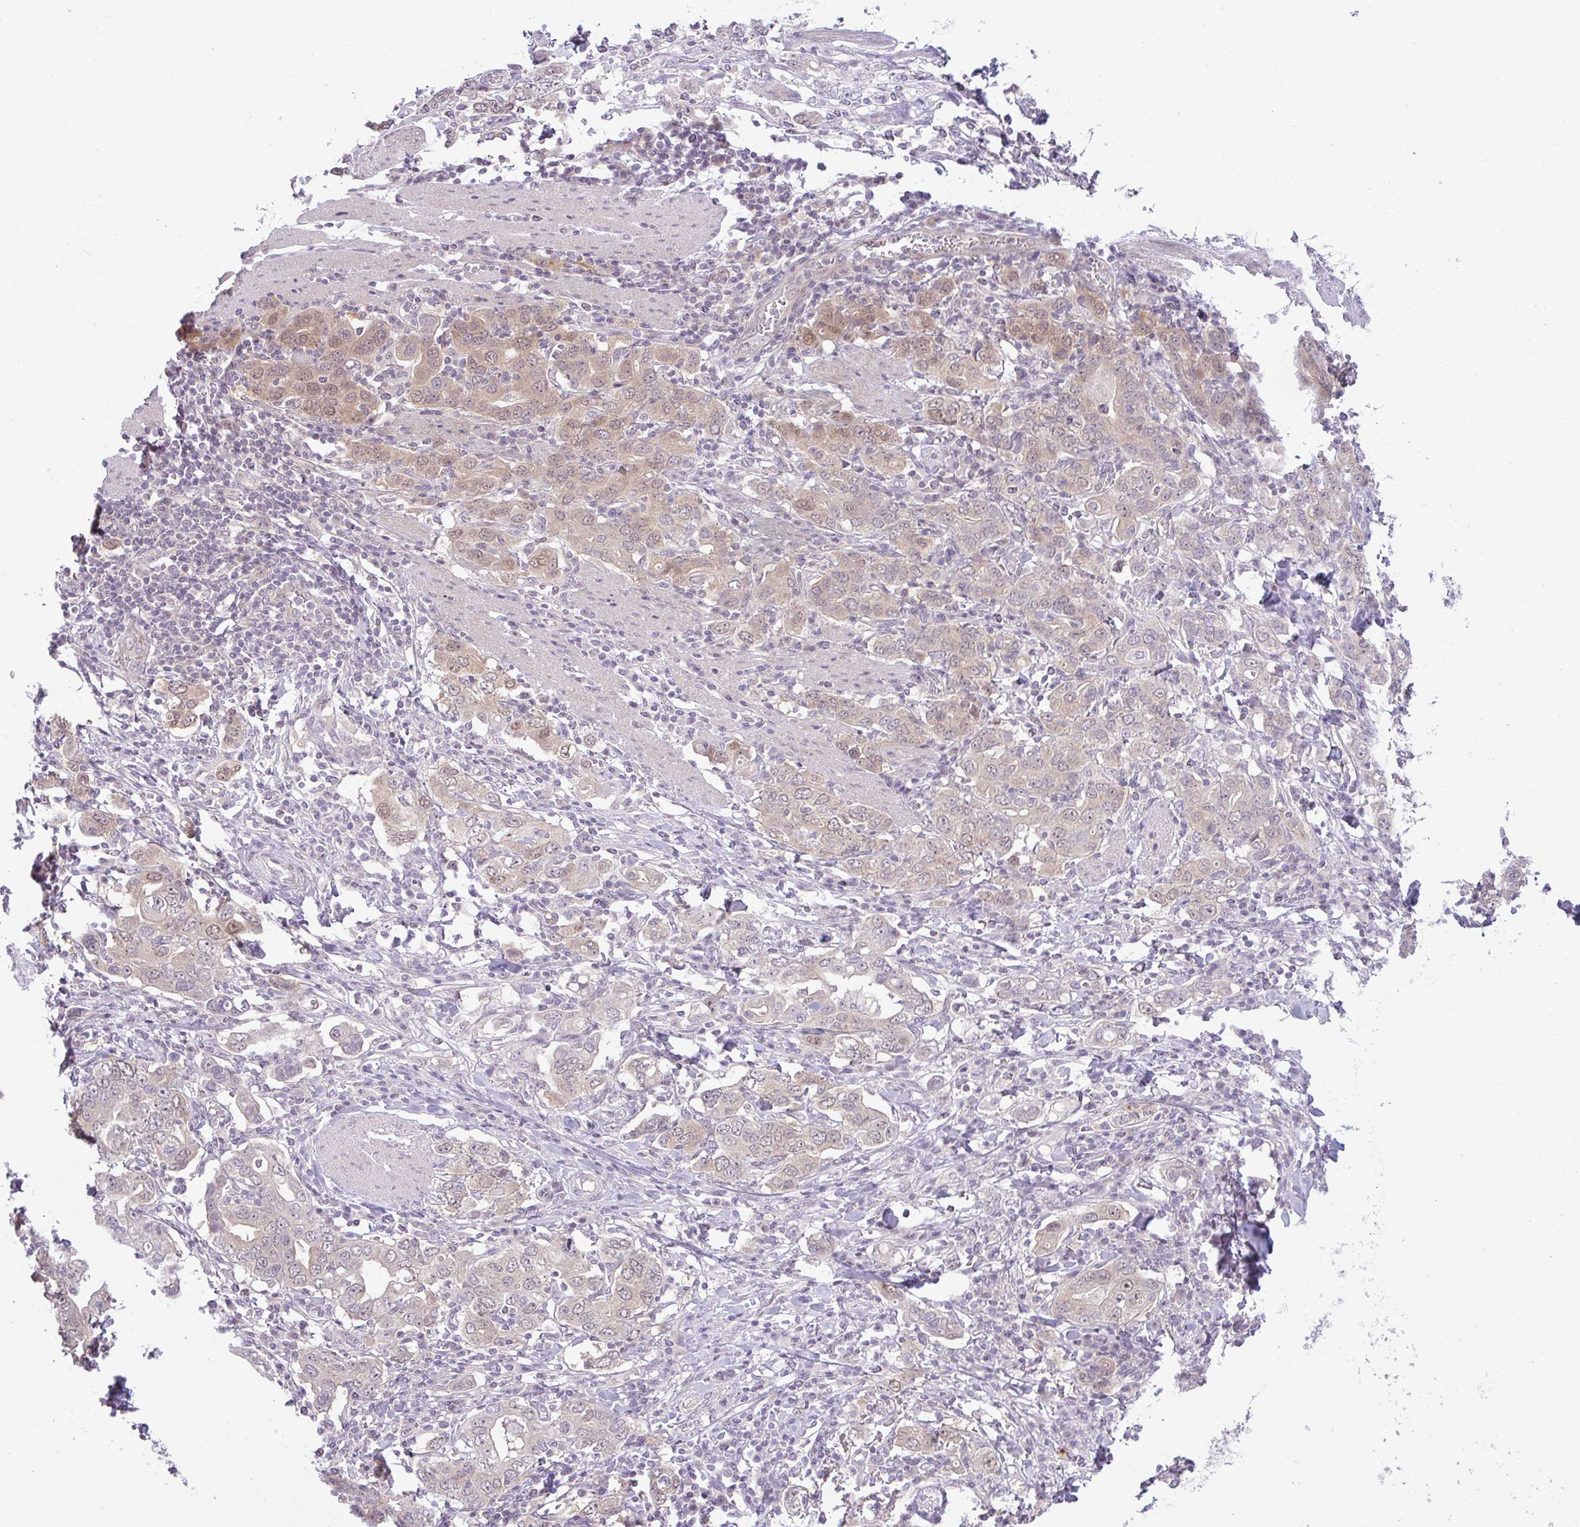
{"staining": {"intensity": "weak", "quantity": "<25%", "location": "nuclear"}, "tissue": "stomach cancer", "cell_type": "Tumor cells", "image_type": "cancer", "snomed": [{"axis": "morphology", "description": "Adenocarcinoma, NOS"}, {"axis": "topography", "description": "Stomach, upper"}, {"axis": "topography", "description": "Stomach"}], "caption": "The histopathology image exhibits no staining of tumor cells in adenocarcinoma (stomach).", "gene": "CSE1L", "patient": {"sex": "male", "age": 62}}